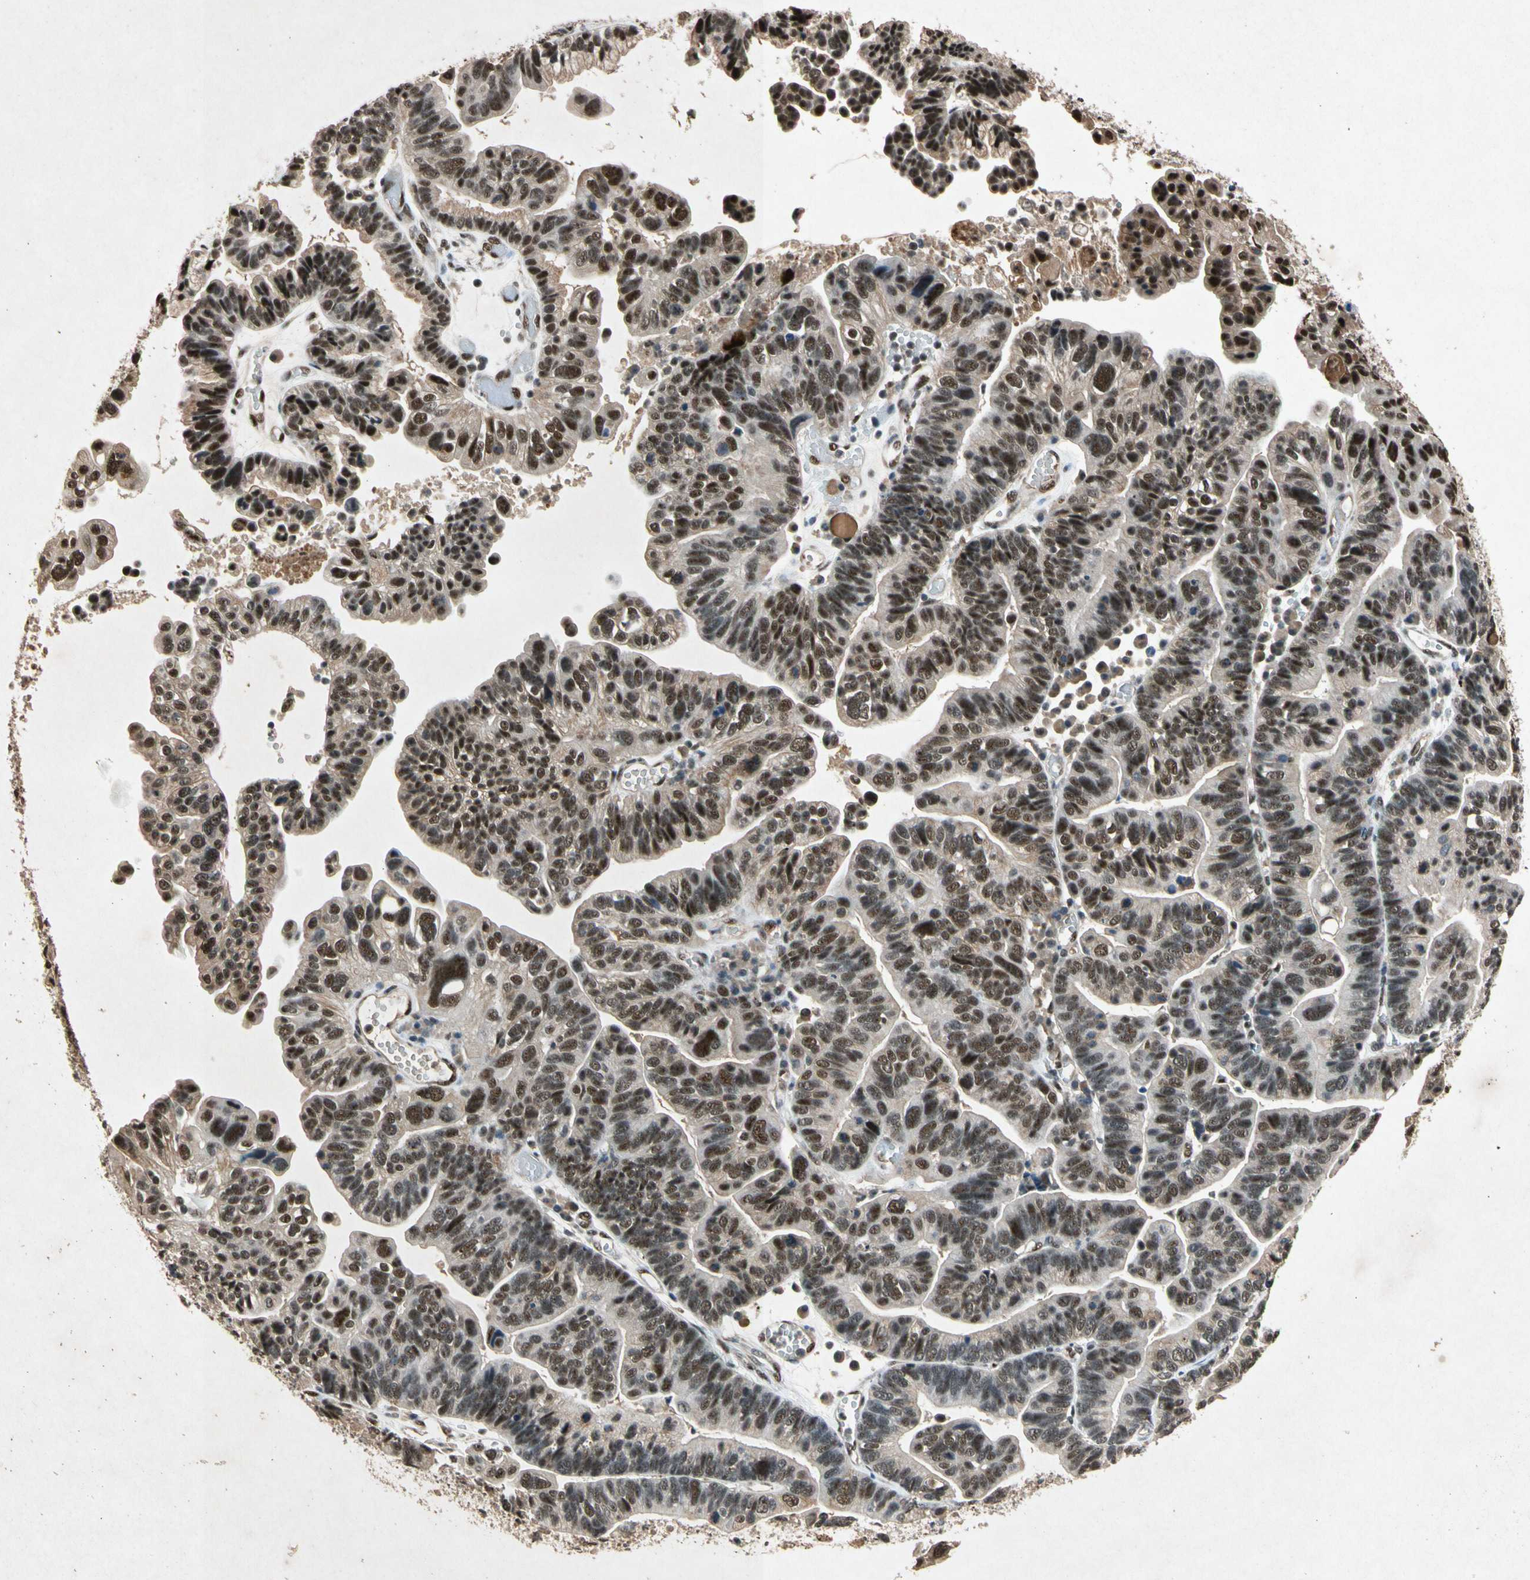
{"staining": {"intensity": "strong", "quantity": ">75%", "location": "nuclear"}, "tissue": "ovarian cancer", "cell_type": "Tumor cells", "image_type": "cancer", "snomed": [{"axis": "morphology", "description": "Cystadenocarcinoma, serous, NOS"}, {"axis": "topography", "description": "Ovary"}], "caption": "Immunohistochemical staining of human ovarian cancer displays high levels of strong nuclear protein positivity in approximately >75% of tumor cells. (DAB IHC, brown staining for protein, blue staining for nuclei).", "gene": "PML", "patient": {"sex": "female", "age": 56}}